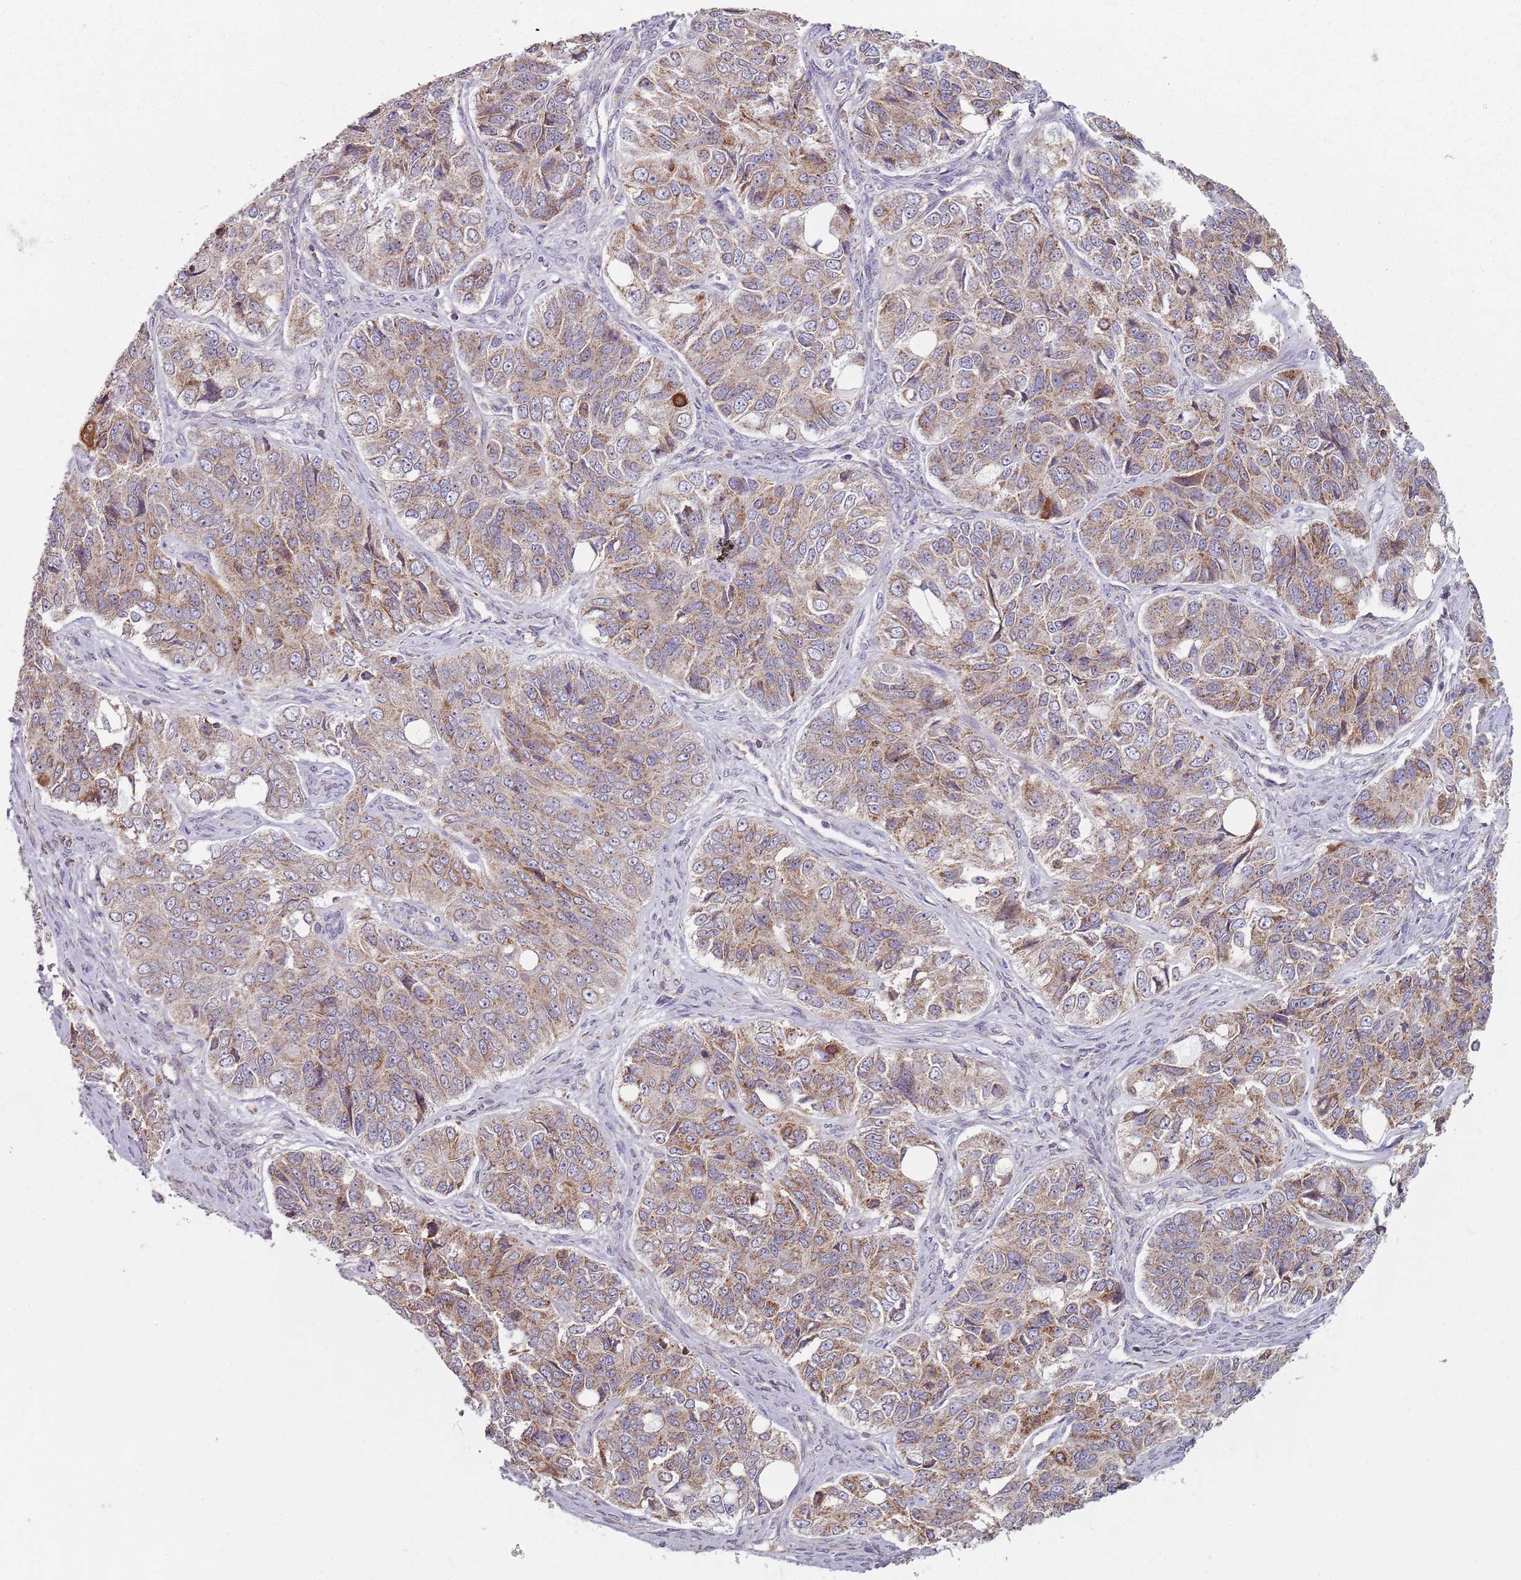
{"staining": {"intensity": "moderate", "quantity": ">75%", "location": "cytoplasmic/membranous"}, "tissue": "ovarian cancer", "cell_type": "Tumor cells", "image_type": "cancer", "snomed": [{"axis": "morphology", "description": "Carcinoma, endometroid"}, {"axis": "topography", "description": "Ovary"}], "caption": "The micrograph demonstrates a brown stain indicating the presence of a protein in the cytoplasmic/membranous of tumor cells in ovarian cancer (endometroid carcinoma). (Stains: DAB in brown, nuclei in blue, Microscopy: brightfield microscopy at high magnification).", "gene": "GAS8", "patient": {"sex": "female", "age": 51}}